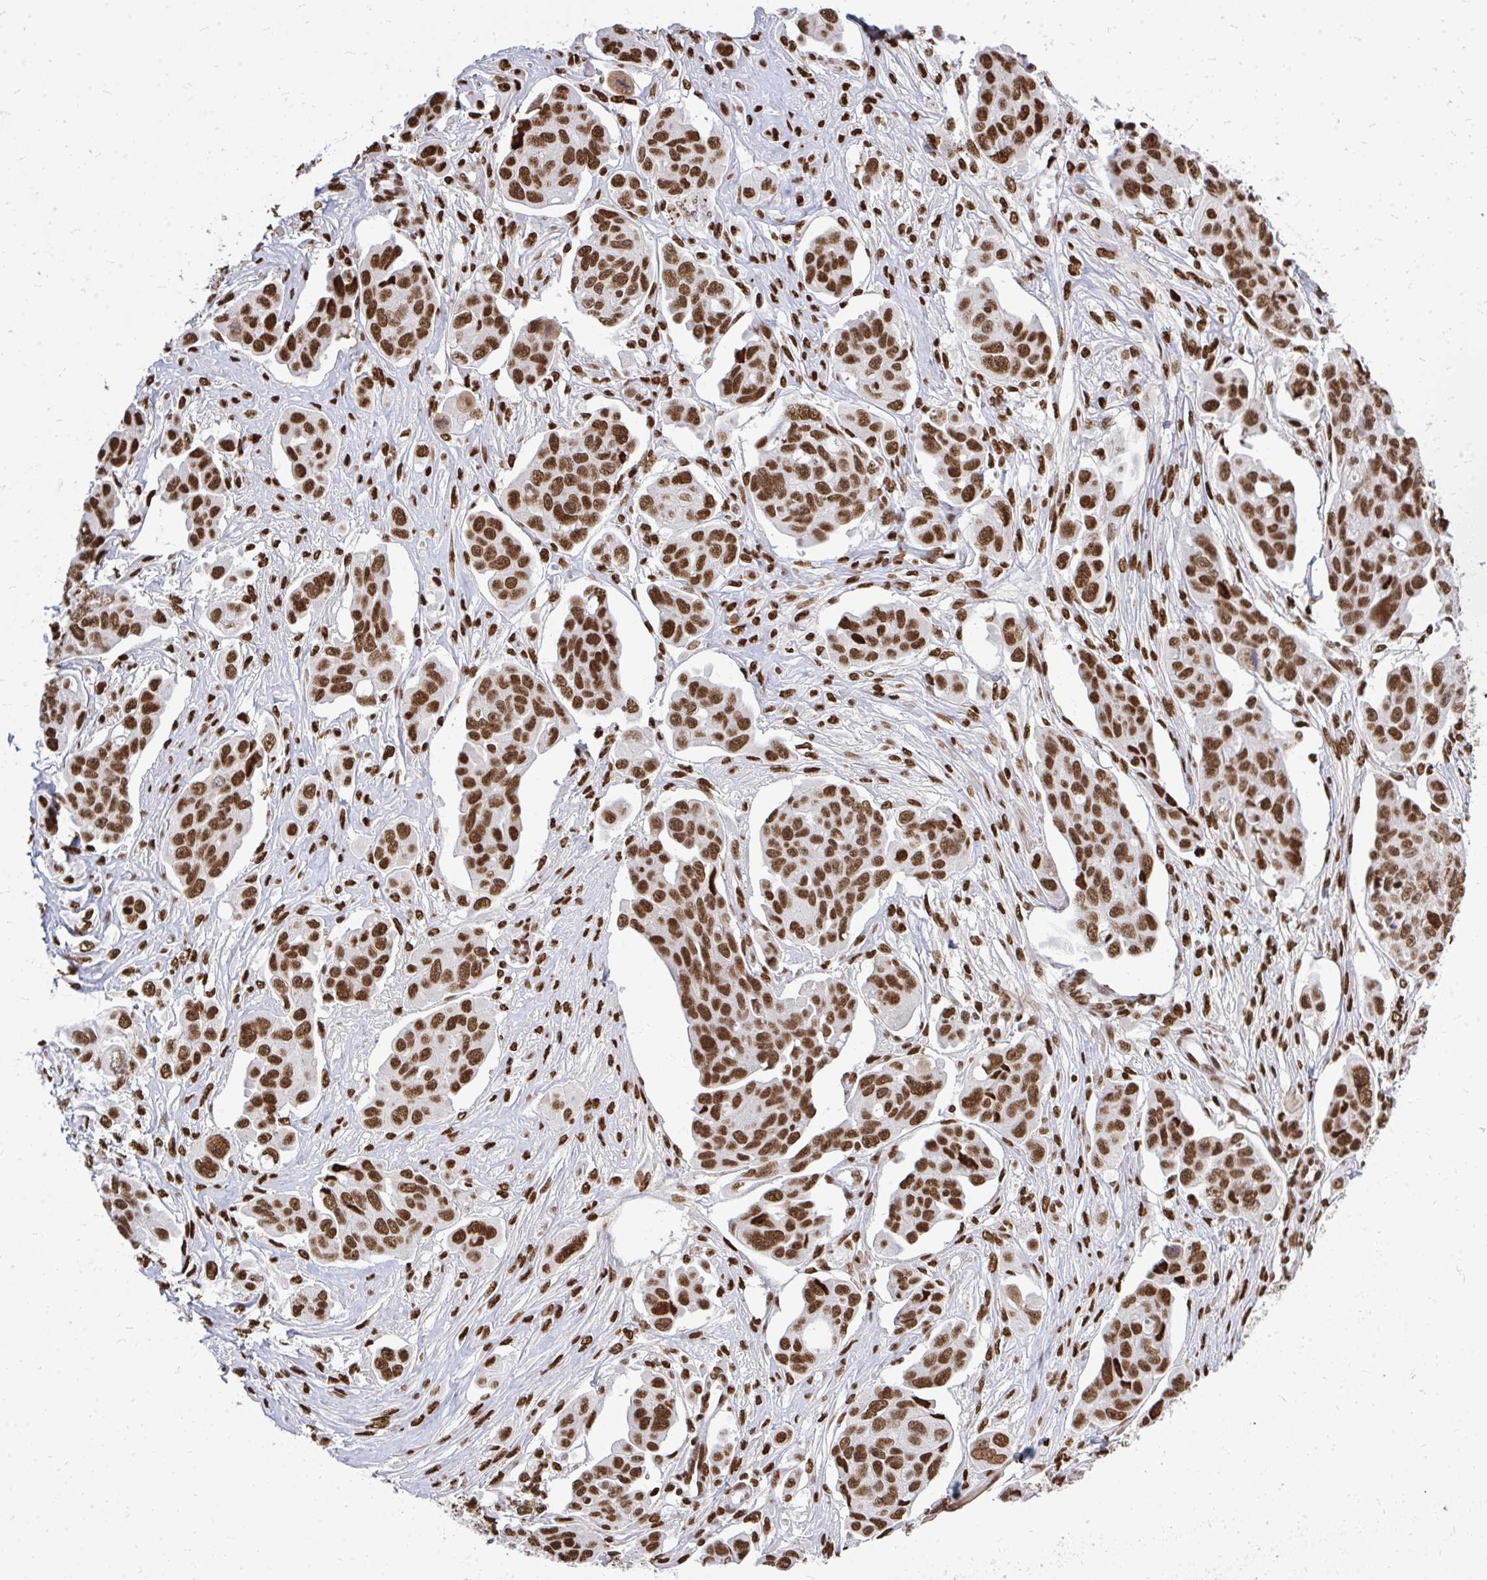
{"staining": {"intensity": "strong", "quantity": ">75%", "location": "nuclear"}, "tissue": "ovarian cancer", "cell_type": "Tumor cells", "image_type": "cancer", "snomed": [{"axis": "morphology", "description": "Carcinoma, endometroid"}, {"axis": "topography", "description": "Ovary"}], "caption": "A micrograph of human endometroid carcinoma (ovarian) stained for a protein reveals strong nuclear brown staining in tumor cells. The protein is stained brown, and the nuclei are stained in blue (DAB (3,3'-diaminobenzidine) IHC with brightfield microscopy, high magnification).", "gene": "TBL1Y", "patient": {"sex": "female", "age": 70}}